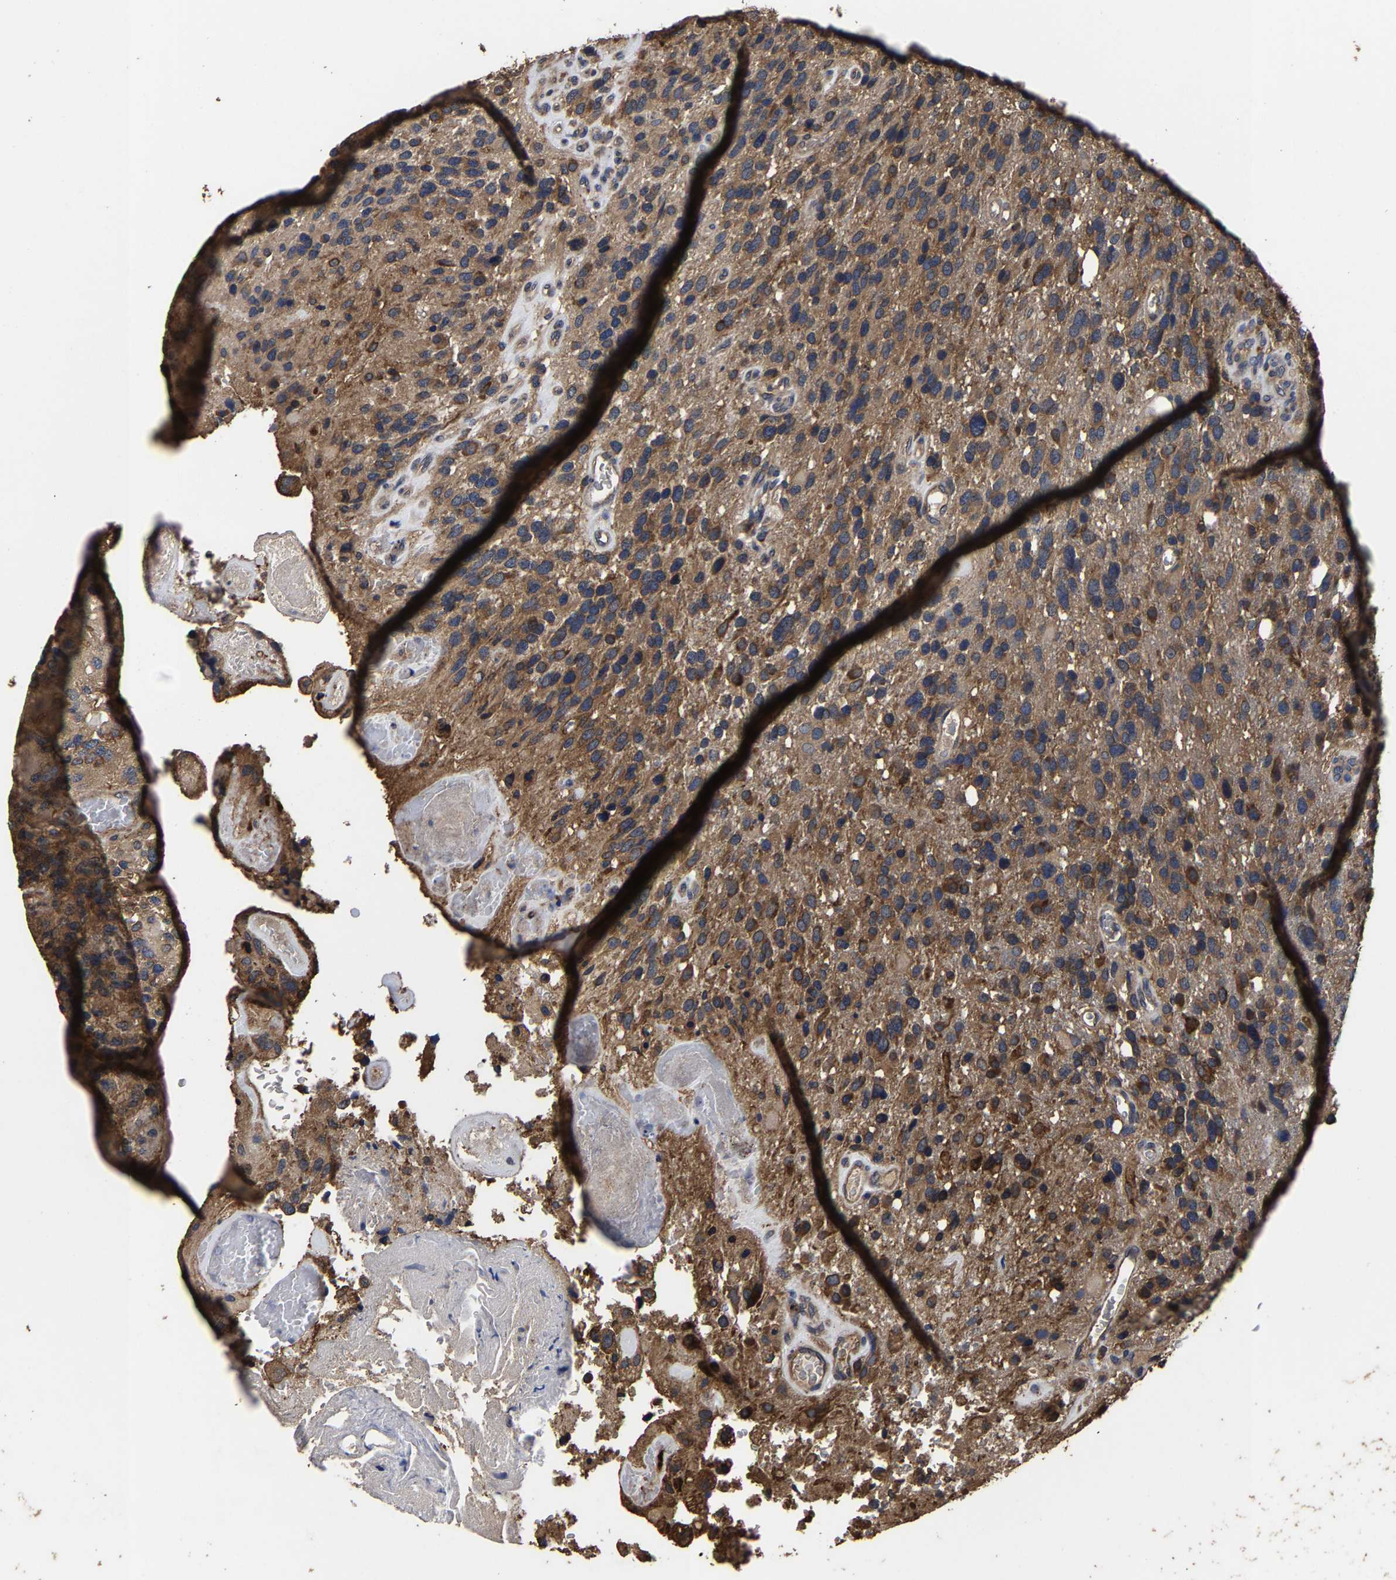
{"staining": {"intensity": "moderate", "quantity": ">75%", "location": "cytoplasmic/membranous"}, "tissue": "glioma", "cell_type": "Tumor cells", "image_type": "cancer", "snomed": [{"axis": "morphology", "description": "Glioma, malignant, High grade"}, {"axis": "topography", "description": "Brain"}], "caption": "Moderate cytoplasmic/membranous protein staining is identified in about >75% of tumor cells in malignant glioma (high-grade).", "gene": "ITCH", "patient": {"sex": "female", "age": 58}}